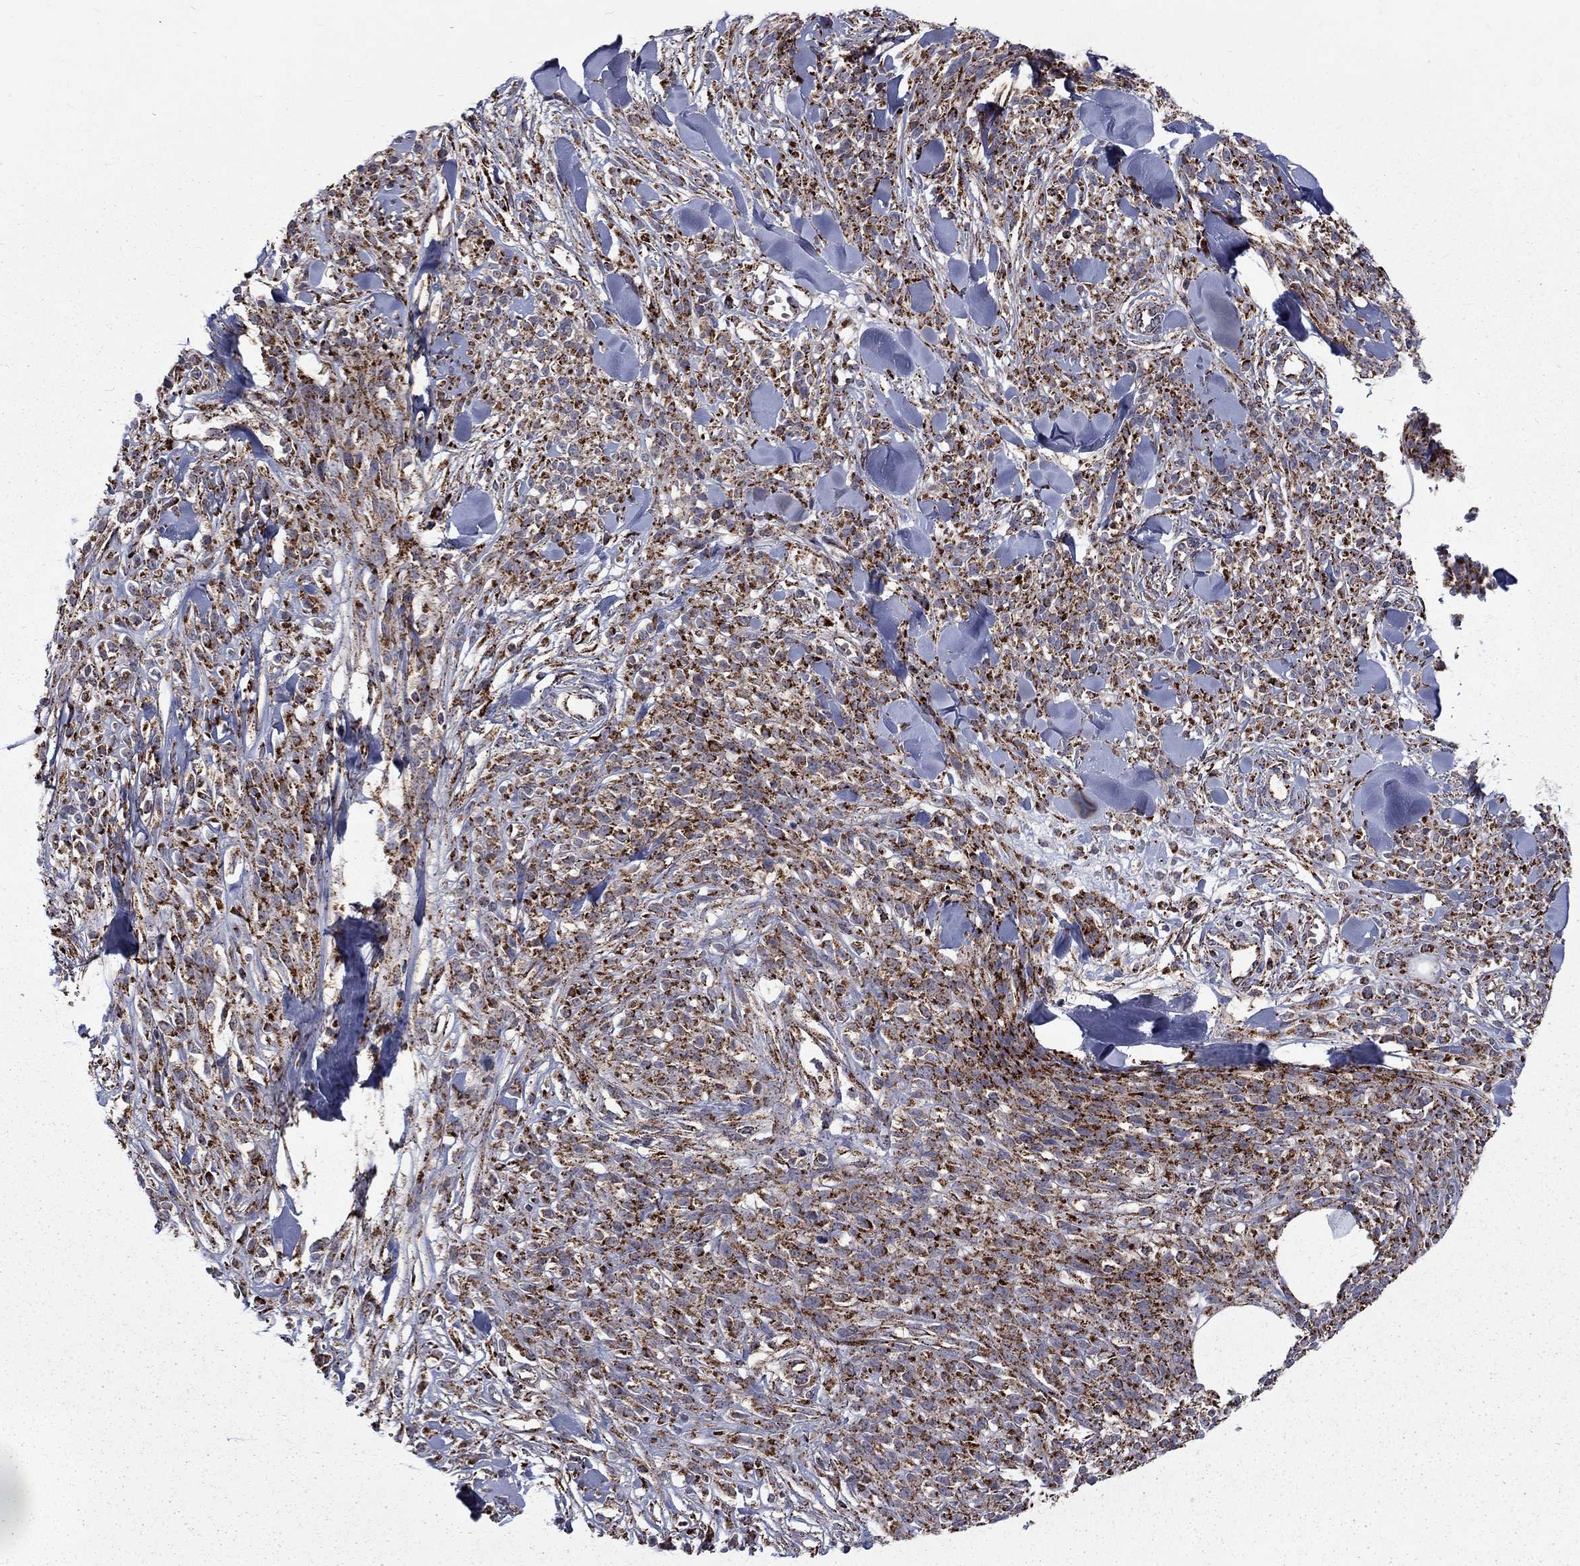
{"staining": {"intensity": "strong", "quantity": ">75%", "location": "cytoplasmic/membranous"}, "tissue": "melanoma", "cell_type": "Tumor cells", "image_type": "cancer", "snomed": [{"axis": "morphology", "description": "Malignant melanoma, NOS"}, {"axis": "topography", "description": "Skin"}, {"axis": "topography", "description": "Skin of trunk"}], "caption": "Immunohistochemistry (IHC) micrograph of human malignant melanoma stained for a protein (brown), which displays high levels of strong cytoplasmic/membranous expression in about >75% of tumor cells.", "gene": "ALDH1B1", "patient": {"sex": "male", "age": 74}}